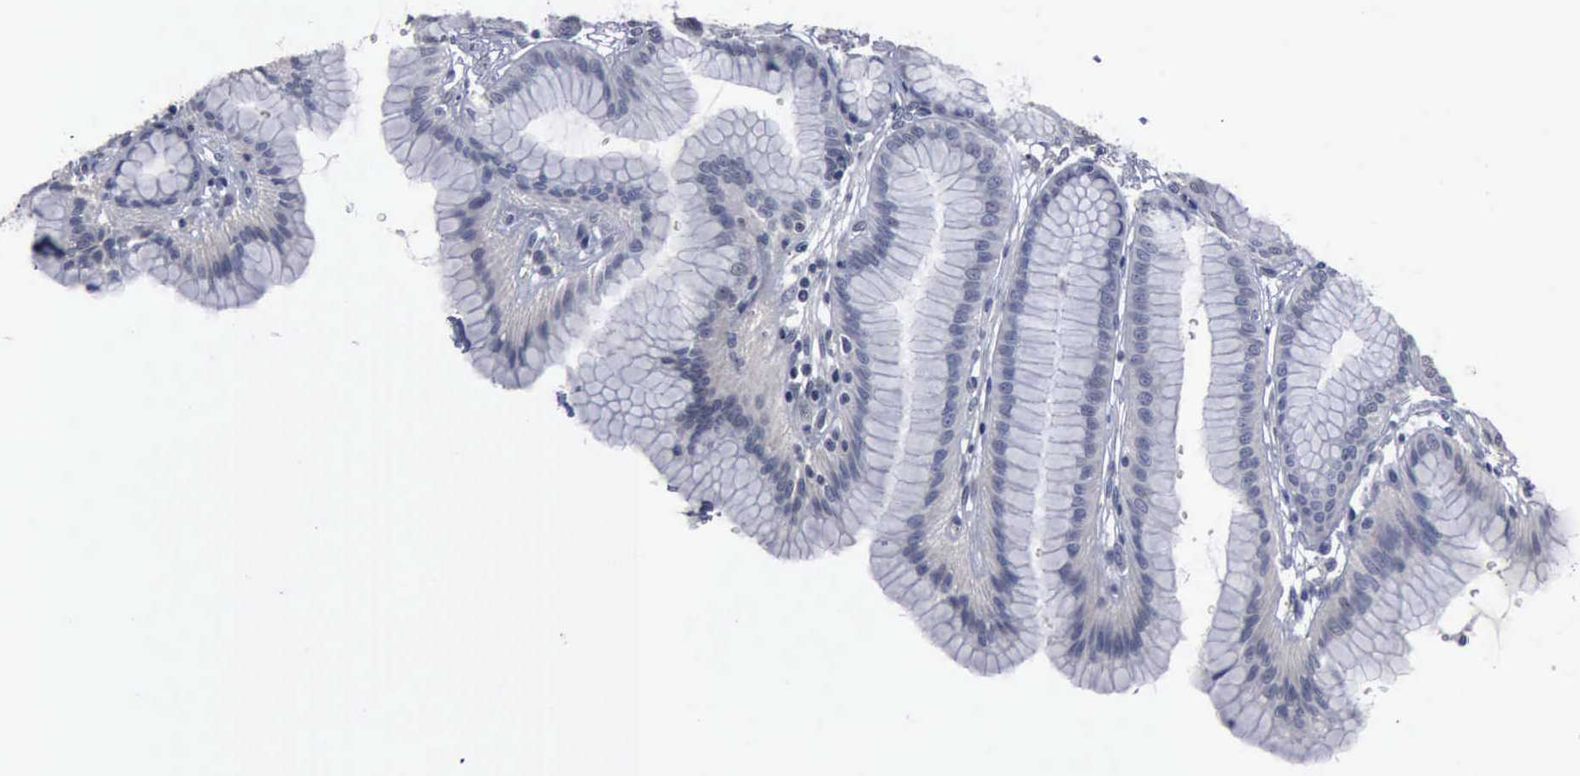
{"staining": {"intensity": "weak", "quantity": "25%-75%", "location": "cytoplasmic/membranous"}, "tissue": "stomach", "cell_type": "Glandular cells", "image_type": "normal", "snomed": [{"axis": "morphology", "description": "Normal tissue, NOS"}, {"axis": "topography", "description": "Stomach"}], "caption": "Stomach stained for a protein displays weak cytoplasmic/membranous positivity in glandular cells. Immunohistochemistry (ihc) stains the protein in brown and the nuclei are stained blue.", "gene": "MYO18B", "patient": {"sex": "male", "age": 42}}